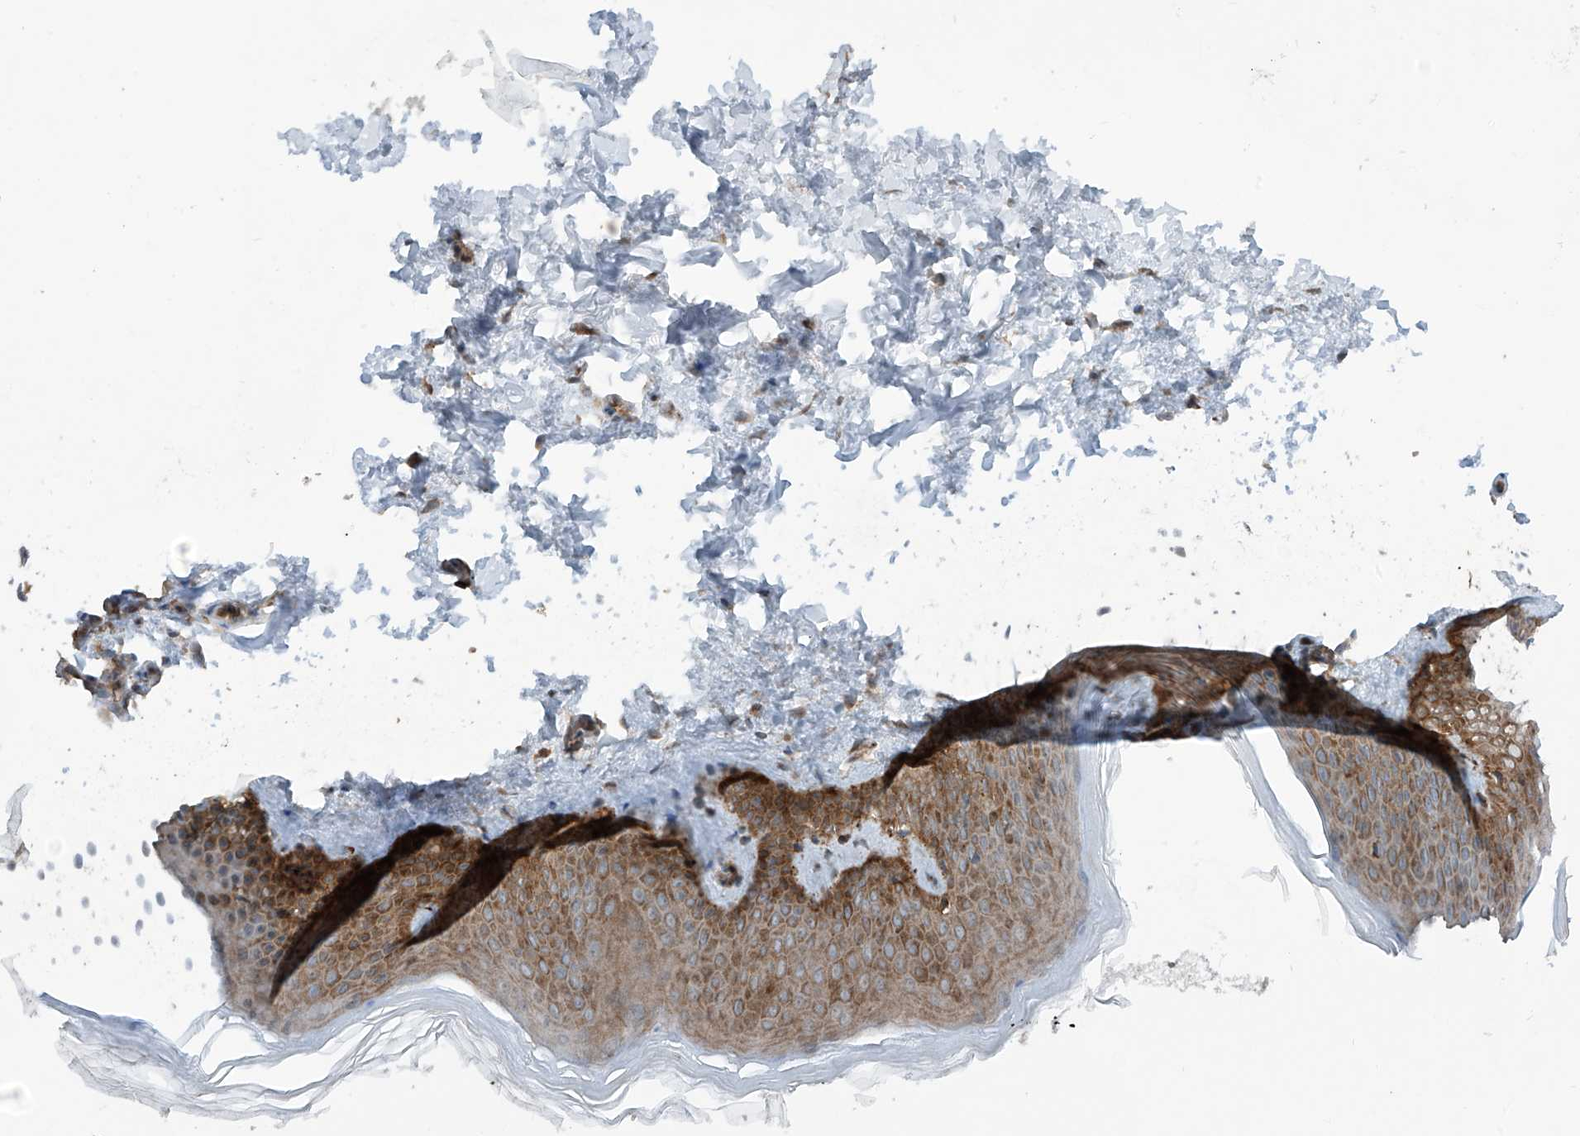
{"staining": {"intensity": "moderate", "quantity": ">75%", "location": "cytoplasmic/membranous"}, "tissue": "skin", "cell_type": "Fibroblasts", "image_type": "normal", "snomed": [{"axis": "morphology", "description": "Normal tissue, NOS"}, {"axis": "topography", "description": "Skin"}], "caption": "Protein expression analysis of normal skin demonstrates moderate cytoplasmic/membranous staining in about >75% of fibroblasts.", "gene": "SAMD3", "patient": {"sex": "female", "age": 27}}